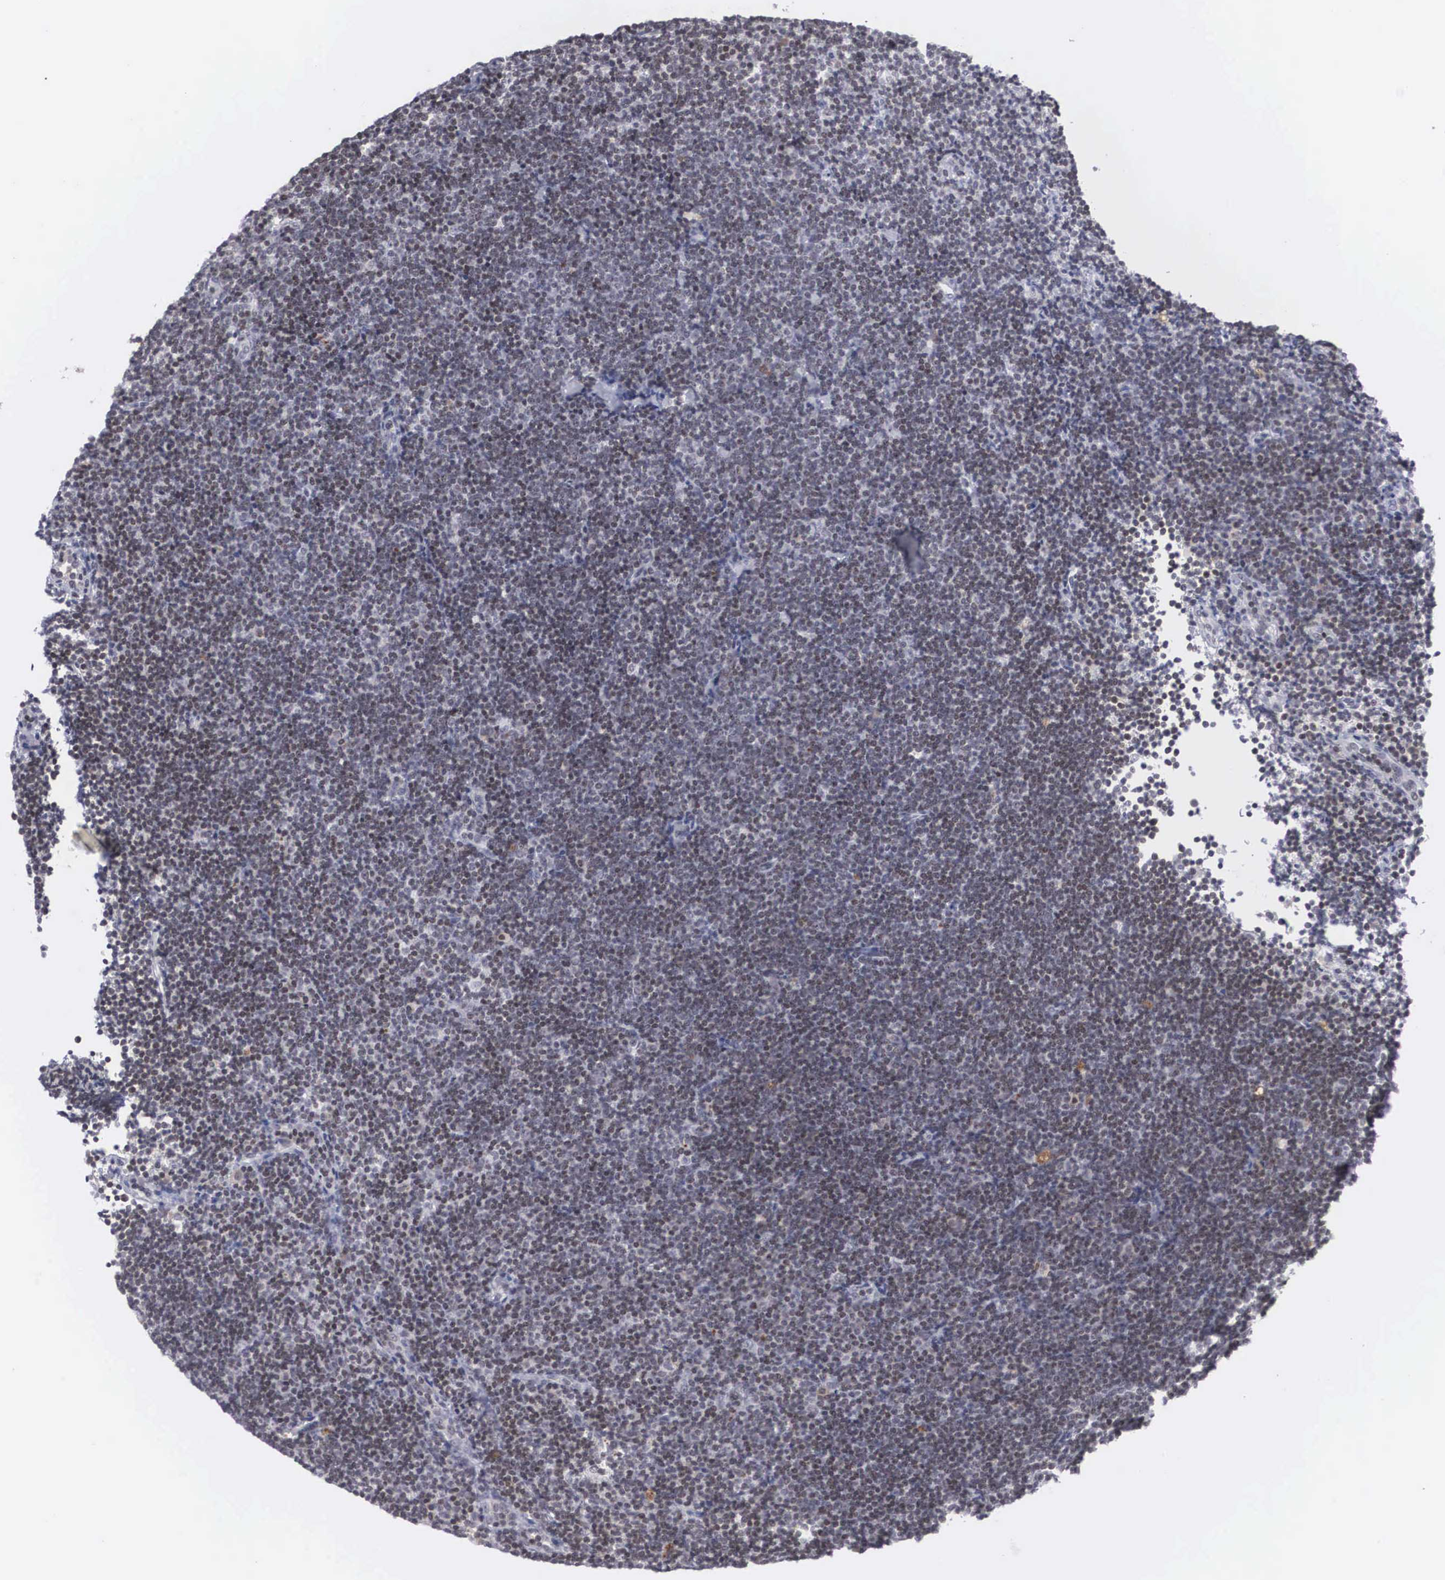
{"staining": {"intensity": "negative", "quantity": "none", "location": "none"}, "tissue": "lymphoma", "cell_type": "Tumor cells", "image_type": "cancer", "snomed": [{"axis": "morphology", "description": "Malignant lymphoma, non-Hodgkin's type, Low grade"}, {"axis": "topography", "description": "Lymph node"}], "caption": "Immunohistochemical staining of human low-grade malignant lymphoma, non-Hodgkin's type shows no significant staining in tumor cells.", "gene": "WDR89", "patient": {"sex": "female", "age": 51}}